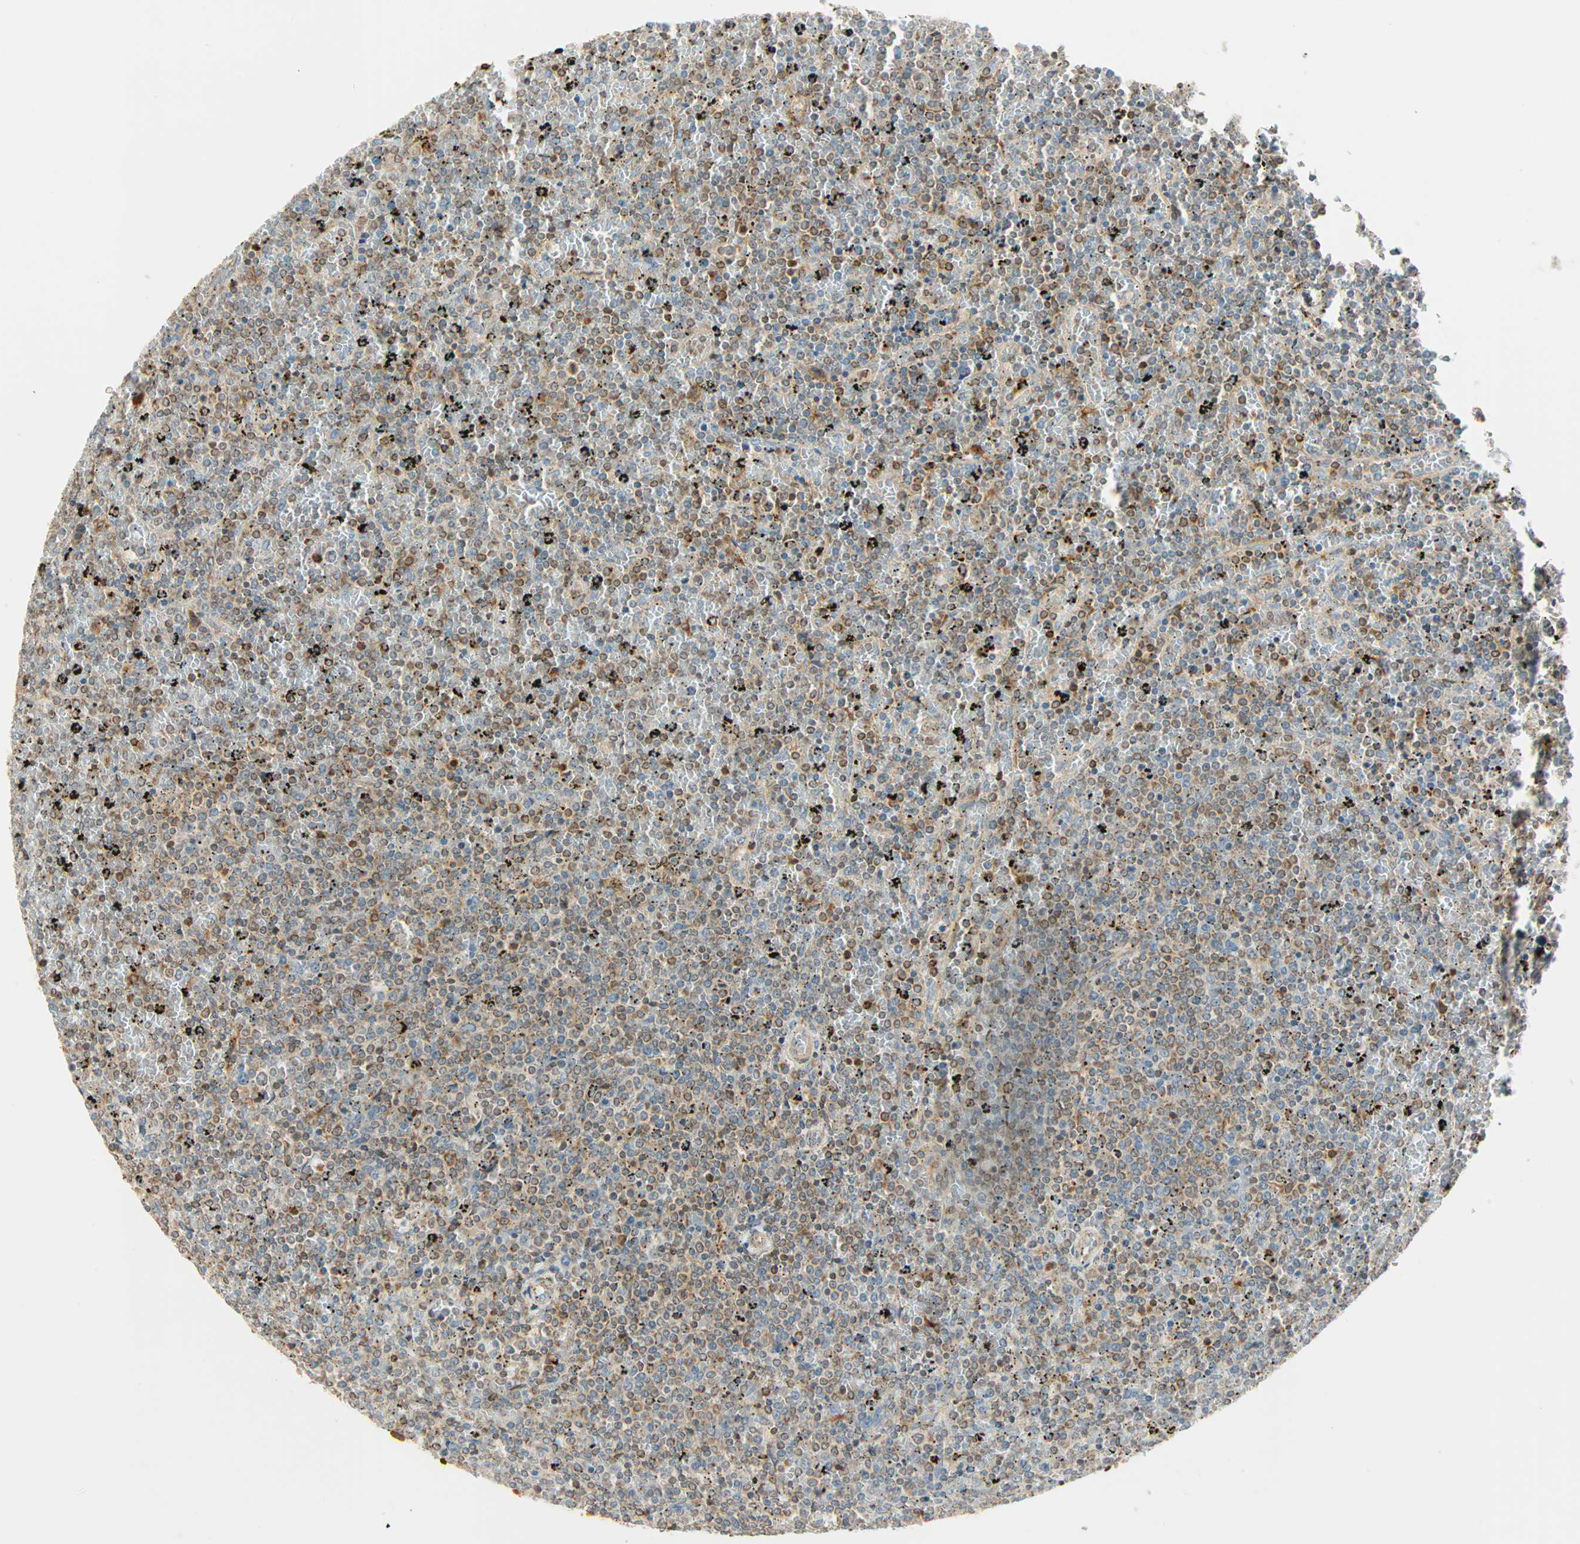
{"staining": {"intensity": "moderate", "quantity": ">75%", "location": "cytoplasmic/membranous"}, "tissue": "lymphoma", "cell_type": "Tumor cells", "image_type": "cancer", "snomed": [{"axis": "morphology", "description": "Malignant lymphoma, non-Hodgkin's type, Low grade"}, {"axis": "topography", "description": "Spleen"}], "caption": "Approximately >75% of tumor cells in lymphoma reveal moderate cytoplasmic/membranous protein positivity as visualized by brown immunohistochemical staining.", "gene": "PNPLA6", "patient": {"sex": "female", "age": 77}}